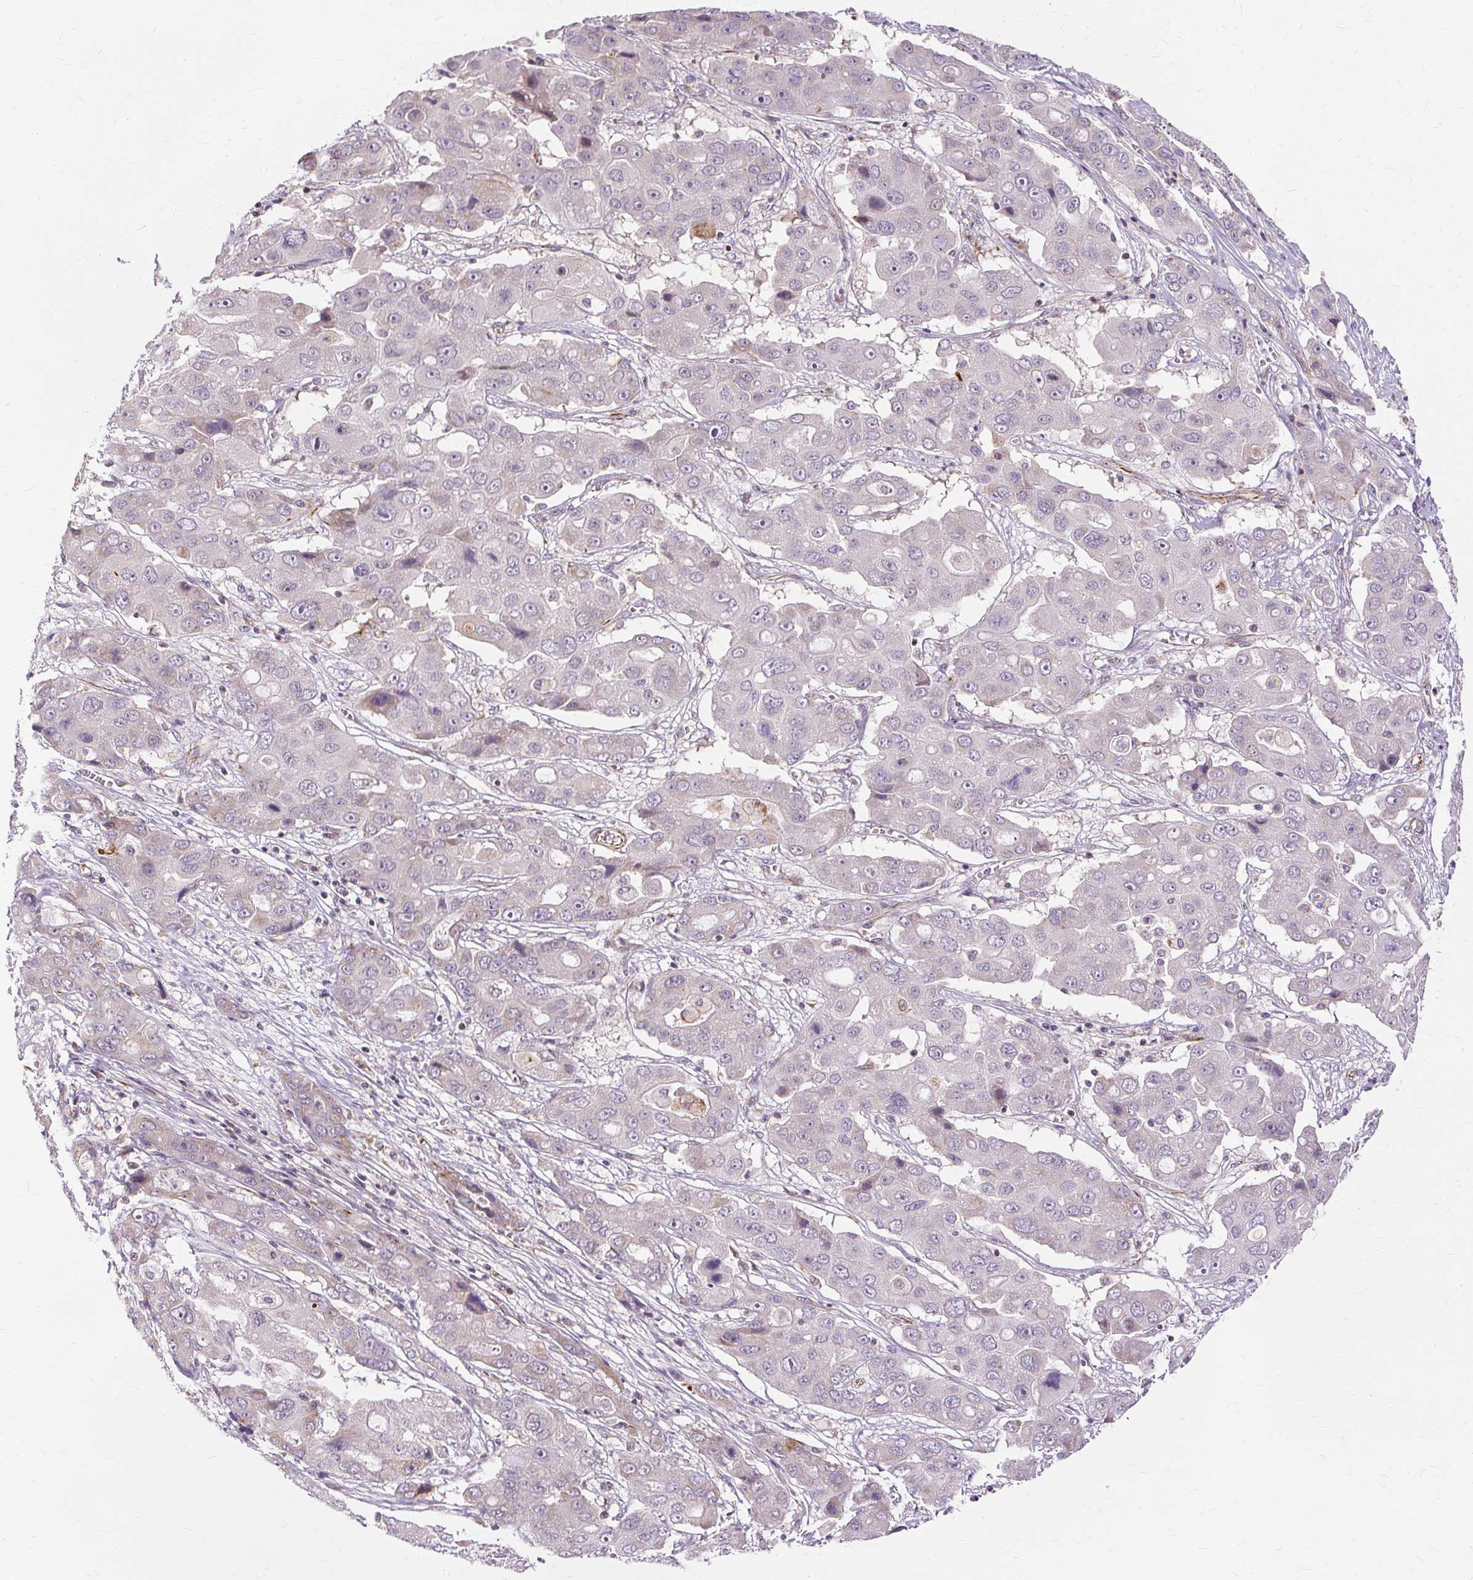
{"staining": {"intensity": "weak", "quantity": "<25%", "location": "nuclear"}, "tissue": "liver cancer", "cell_type": "Tumor cells", "image_type": "cancer", "snomed": [{"axis": "morphology", "description": "Cholangiocarcinoma"}, {"axis": "topography", "description": "Liver"}], "caption": "High power microscopy histopathology image of an immunohistochemistry micrograph of liver cancer (cholangiocarcinoma), revealing no significant staining in tumor cells. The staining is performed using DAB brown chromogen with nuclei counter-stained in using hematoxylin.", "gene": "MMACHC", "patient": {"sex": "male", "age": 67}}